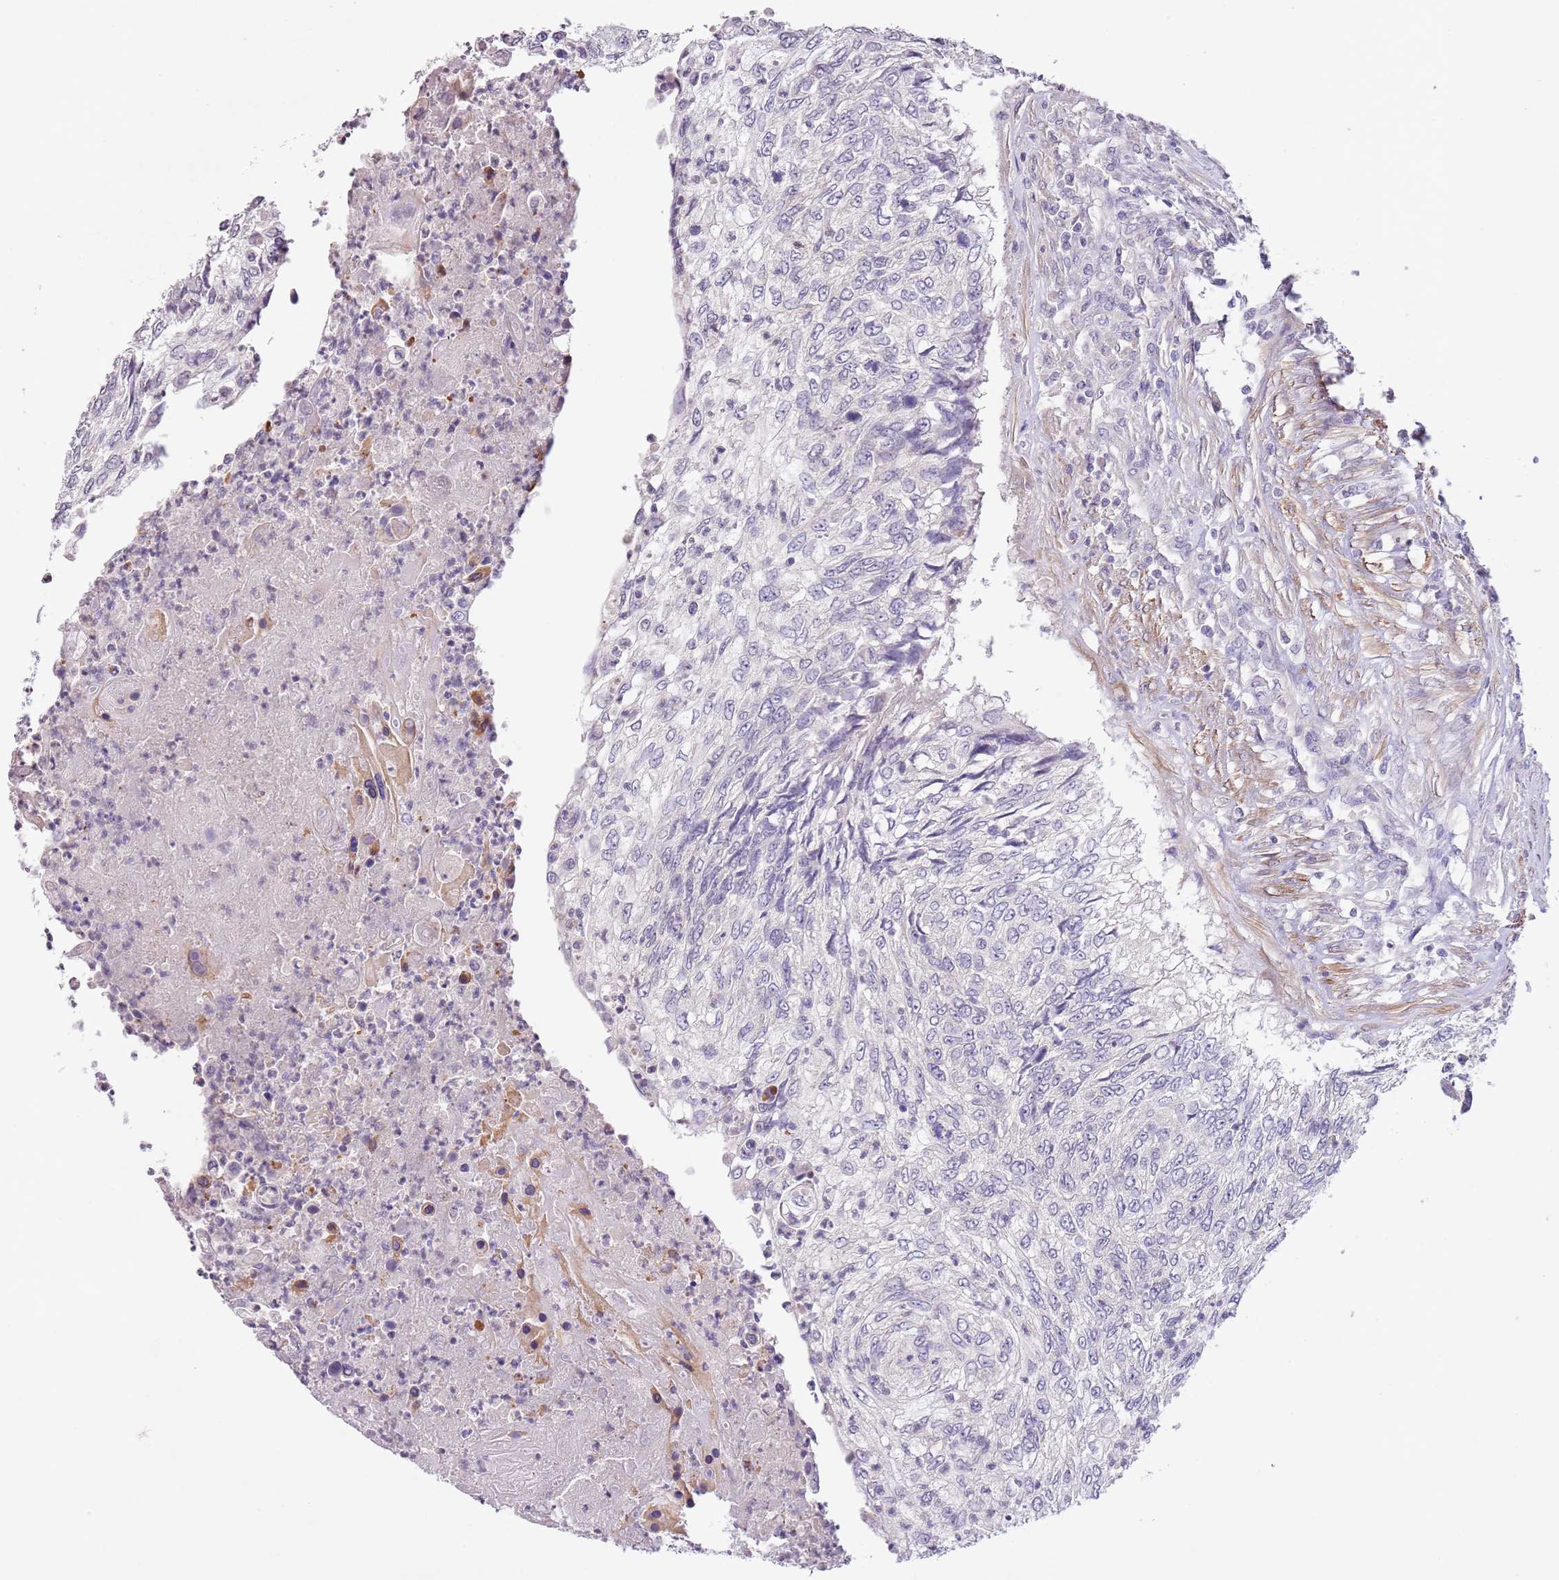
{"staining": {"intensity": "negative", "quantity": "none", "location": "none"}, "tissue": "urothelial cancer", "cell_type": "Tumor cells", "image_type": "cancer", "snomed": [{"axis": "morphology", "description": "Urothelial carcinoma, High grade"}, {"axis": "topography", "description": "Urinary bladder"}], "caption": "This image is of urothelial cancer stained with IHC to label a protein in brown with the nuclei are counter-stained blue. There is no staining in tumor cells.", "gene": "ZNF658", "patient": {"sex": "female", "age": 60}}